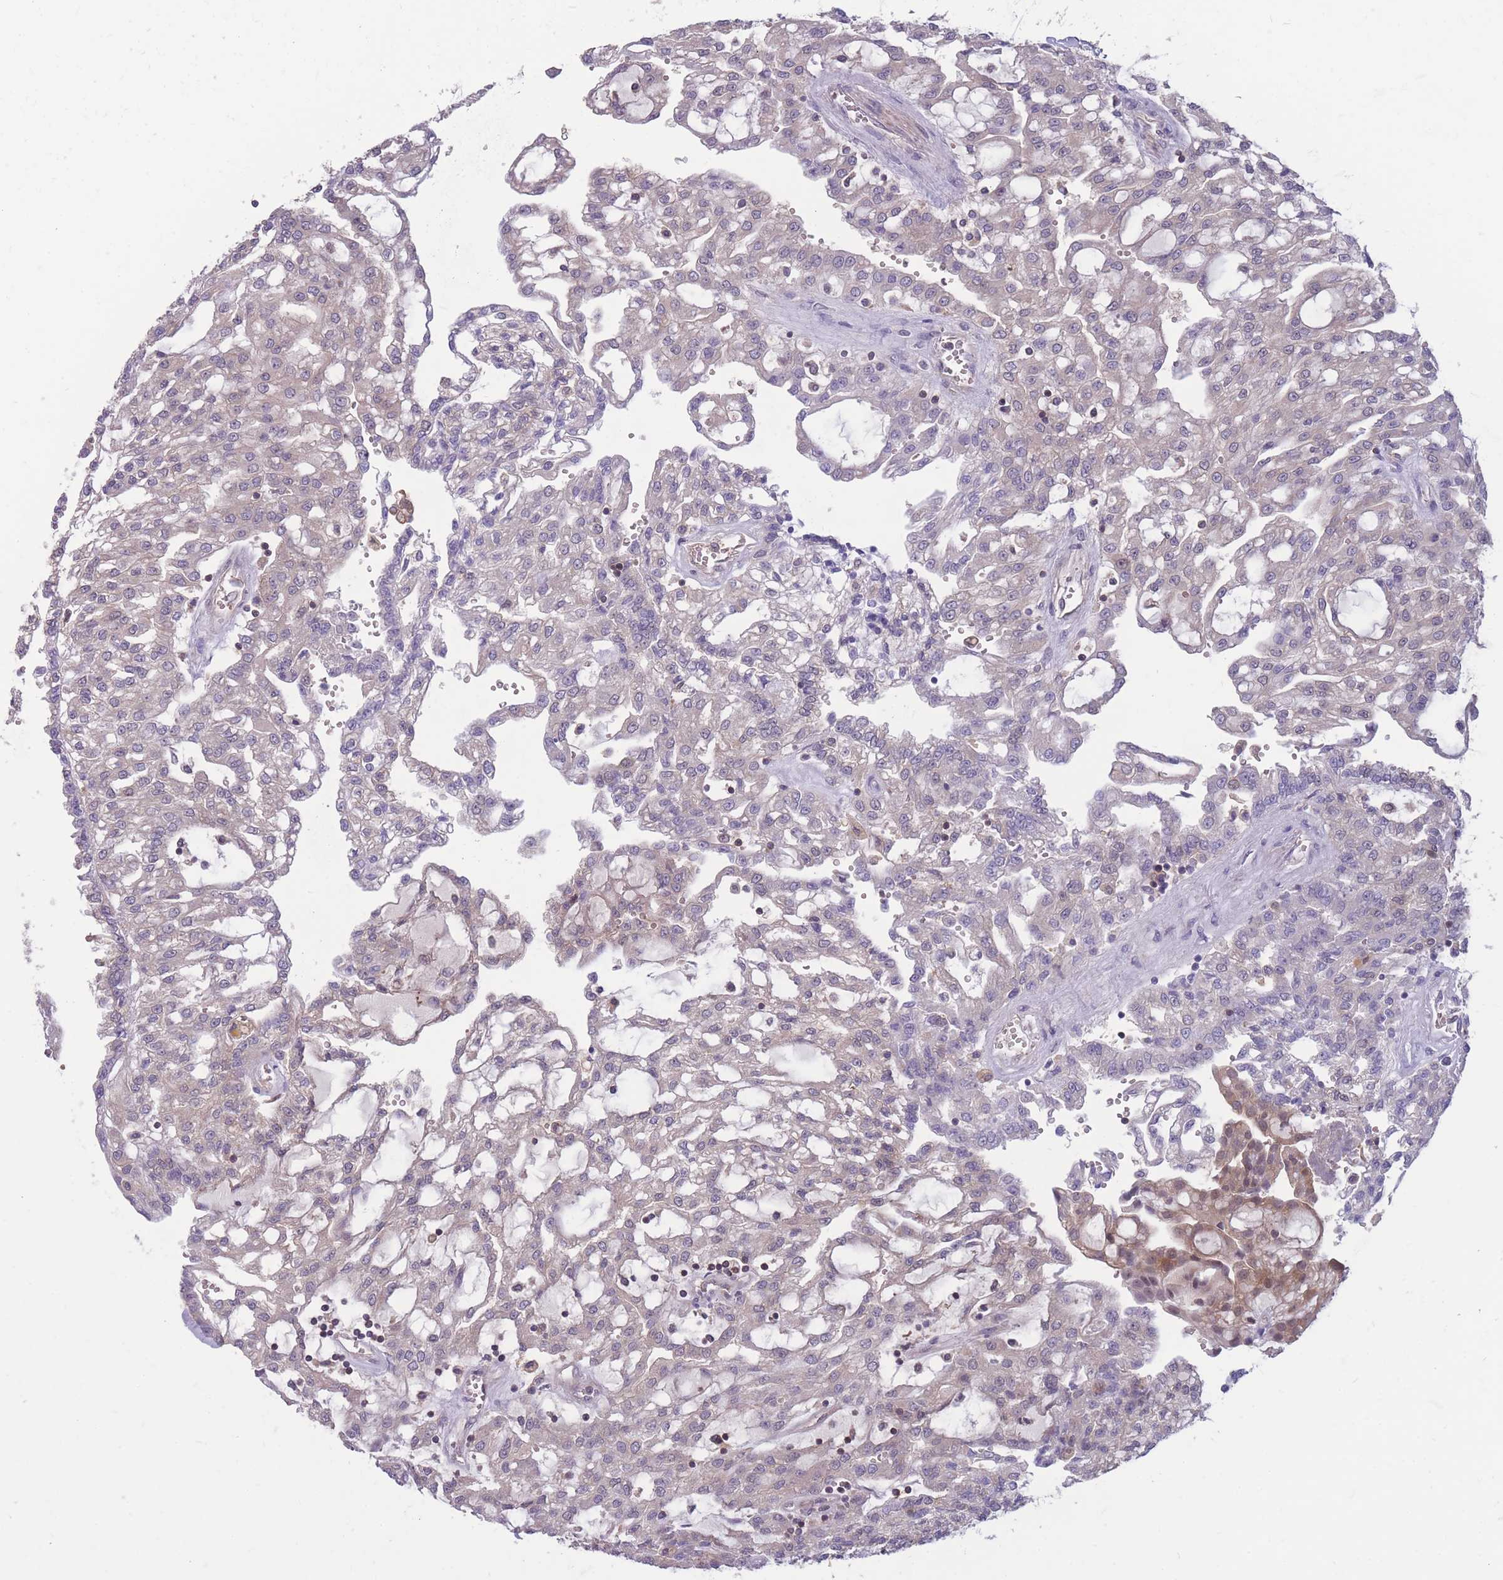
{"staining": {"intensity": "weak", "quantity": "<25%", "location": "cytoplasmic/membranous"}, "tissue": "renal cancer", "cell_type": "Tumor cells", "image_type": "cancer", "snomed": [{"axis": "morphology", "description": "Adenocarcinoma, NOS"}, {"axis": "topography", "description": "Kidney"}], "caption": "IHC photomicrograph of human renal adenocarcinoma stained for a protein (brown), which reveals no staining in tumor cells.", "gene": "UBE2N", "patient": {"sex": "male", "age": 63}}